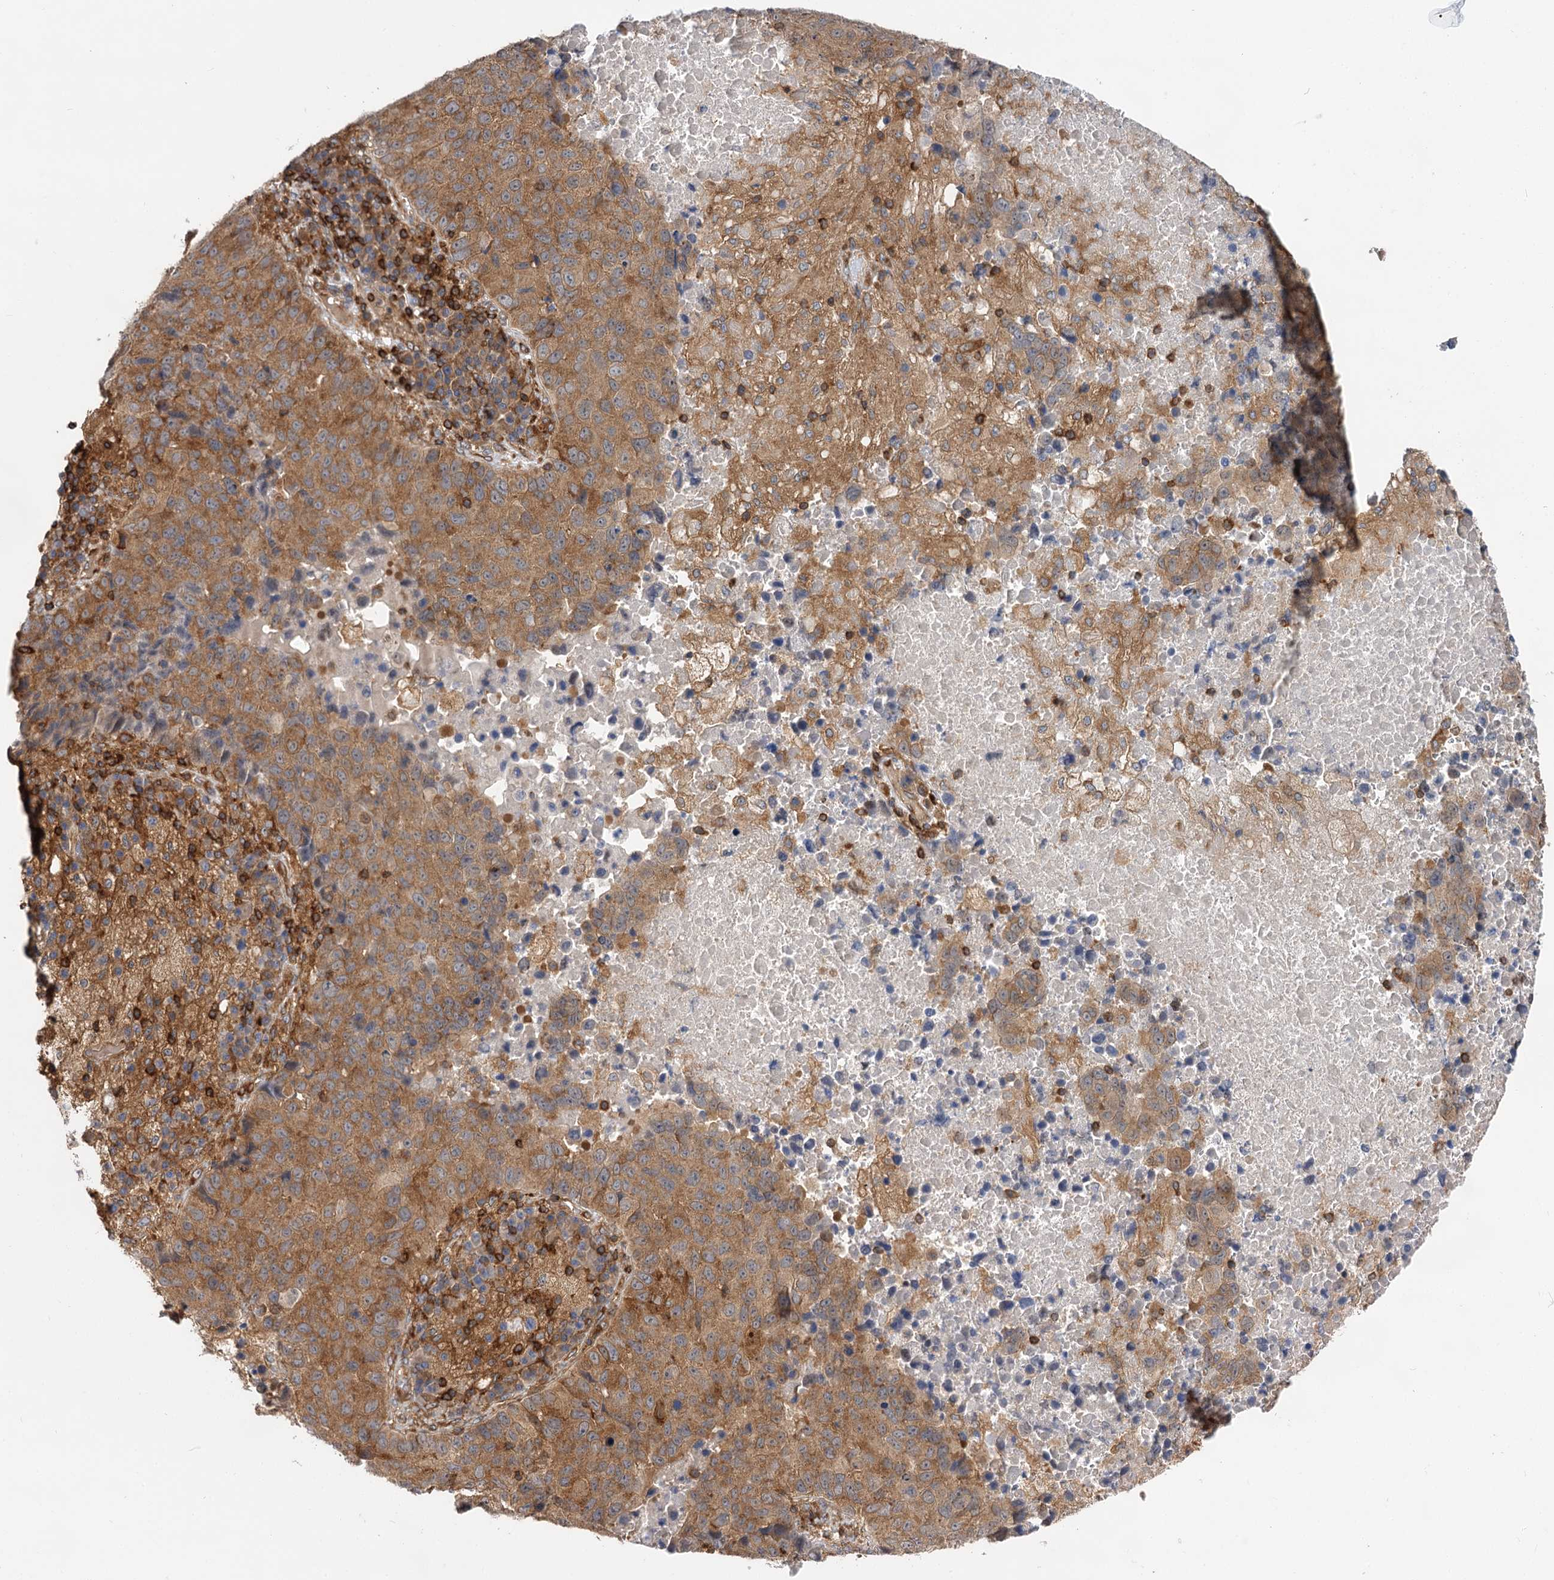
{"staining": {"intensity": "moderate", "quantity": "25%-75%", "location": "cytoplasmic/membranous"}, "tissue": "lung cancer", "cell_type": "Tumor cells", "image_type": "cancer", "snomed": [{"axis": "morphology", "description": "Squamous cell carcinoma, NOS"}, {"axis": "topography", "description": "Lung"}], "caption": "Lung squamous cell carcinoma tissue shows moderate cytoplasmic/membranous expression in about 25%-75% of tumor cells", "gene": "PACS1", "patient": {"sex": "male", "age": 73}}